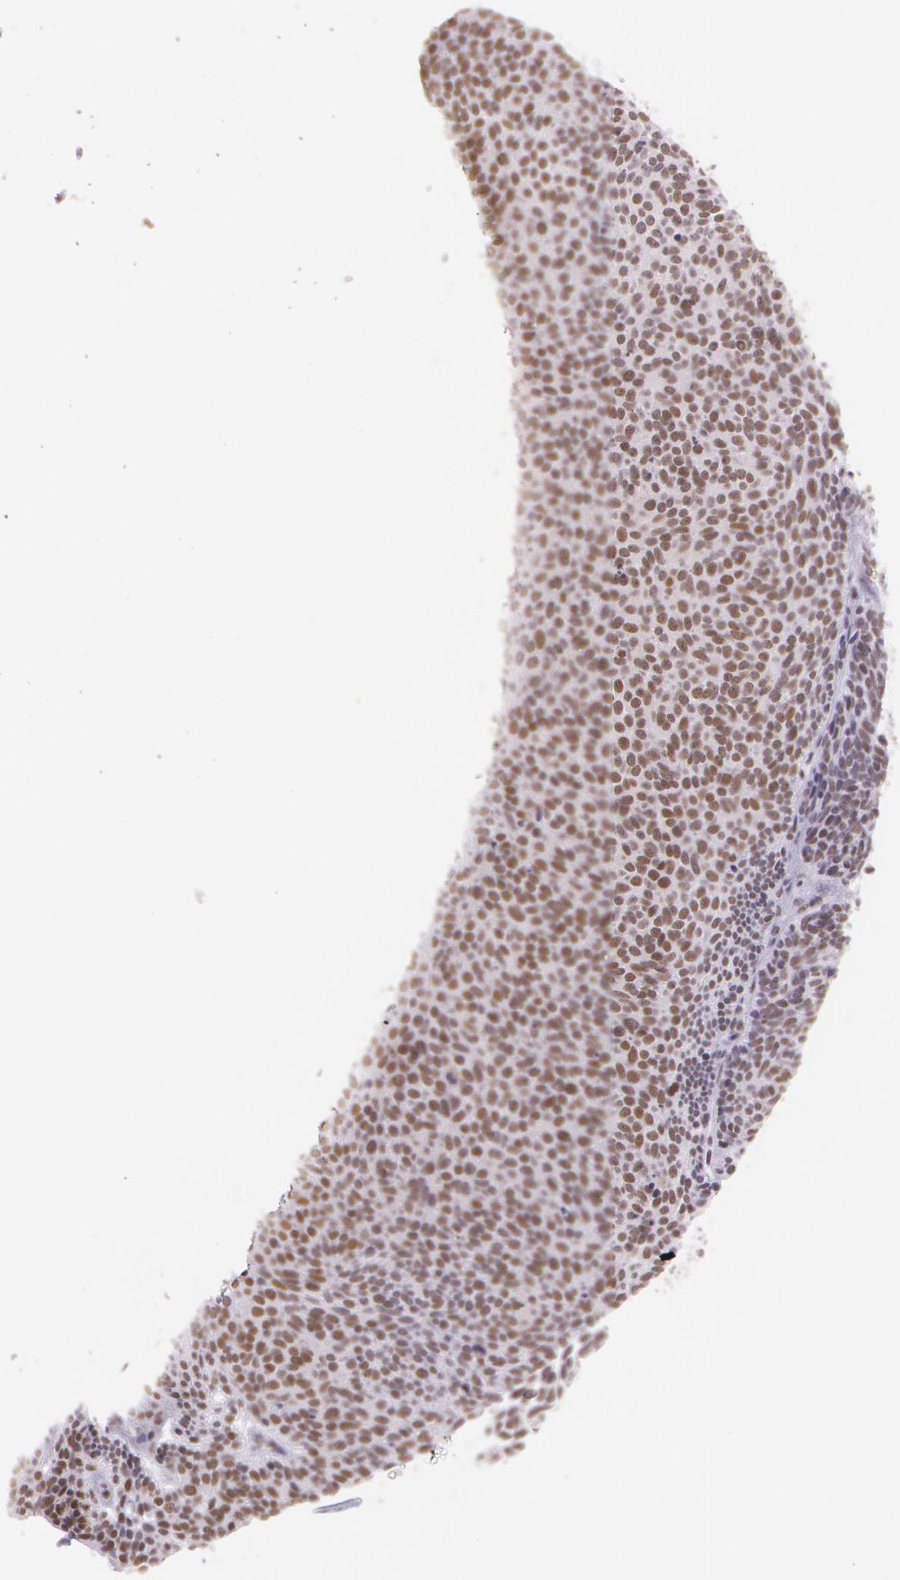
{"staining": {"intensity": "moderate", "quantity": "25%-75%", "location": "nuclear"}, "tissue": "skin cancer", "cell_type": "Tumor cells", "image_type": "cancer", "snomed": [{"axis": "morphology", "description": "Basal cell carcinoma"}, {"axis": "topography", "description": "Skin"}], "caption": "Tumor cells exhibit medium levels of moderate nuclear expression in about 25%-75% of cells in skin cancer (basal cell carcinoma).", "gene": "NBN", "patient": {"sex": "male", "age": 84}}